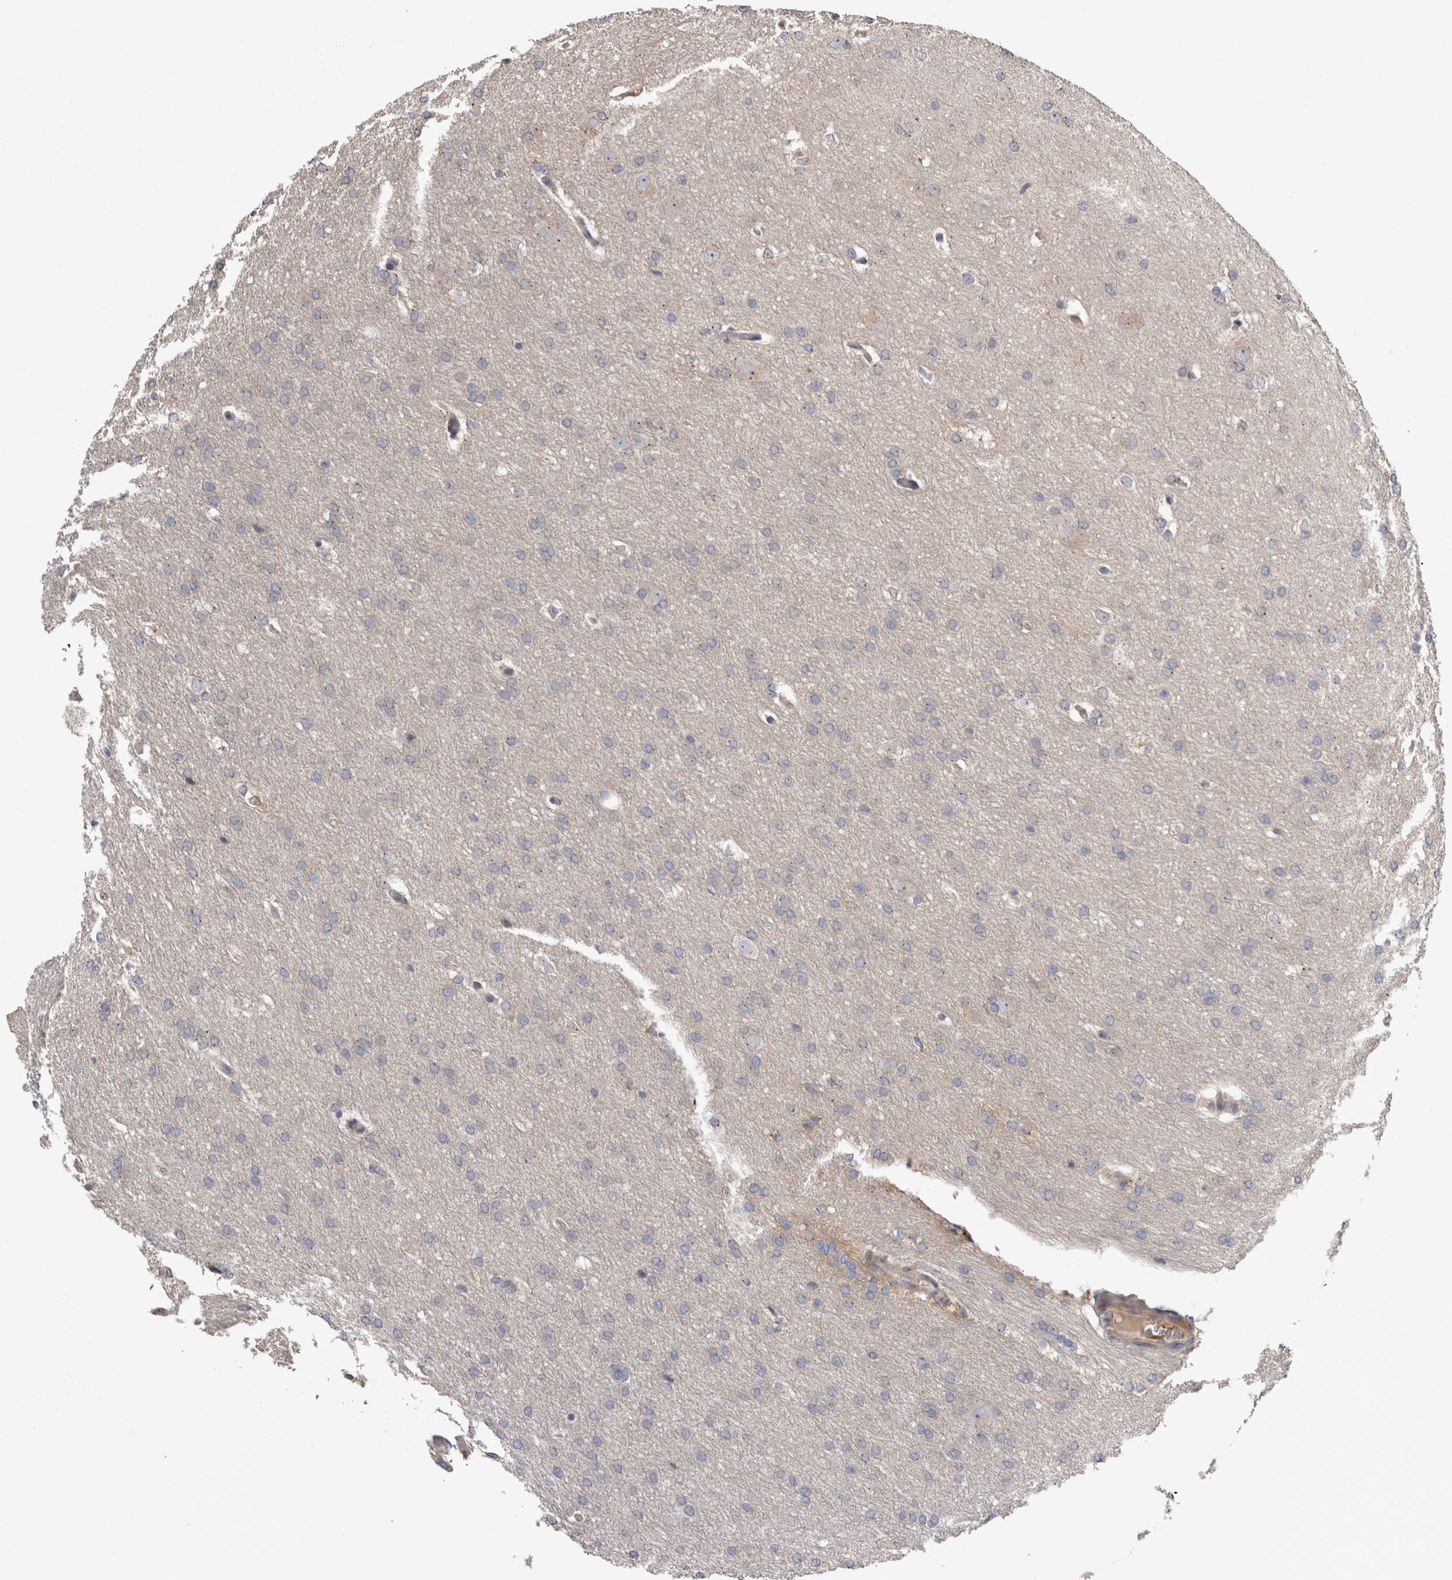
{"staining": {"intensity": "negative", "quantity": "none", "location": "none"}, "tissue": "glioma", "cell_type": "Tumor cells", "image_type": "cancer", "snomed": [{"axis": "morphology", "description": "Glioma, malignant, Low grade"}, {"axis": "topography", "description": "Brain"}], "caption": "Immunohistochemical staining of malignant glioma (low-grade) exhibits no significant expression in tumor cells.", "gene": "STC1", "patient": {"sex": "female", "age": 37}}